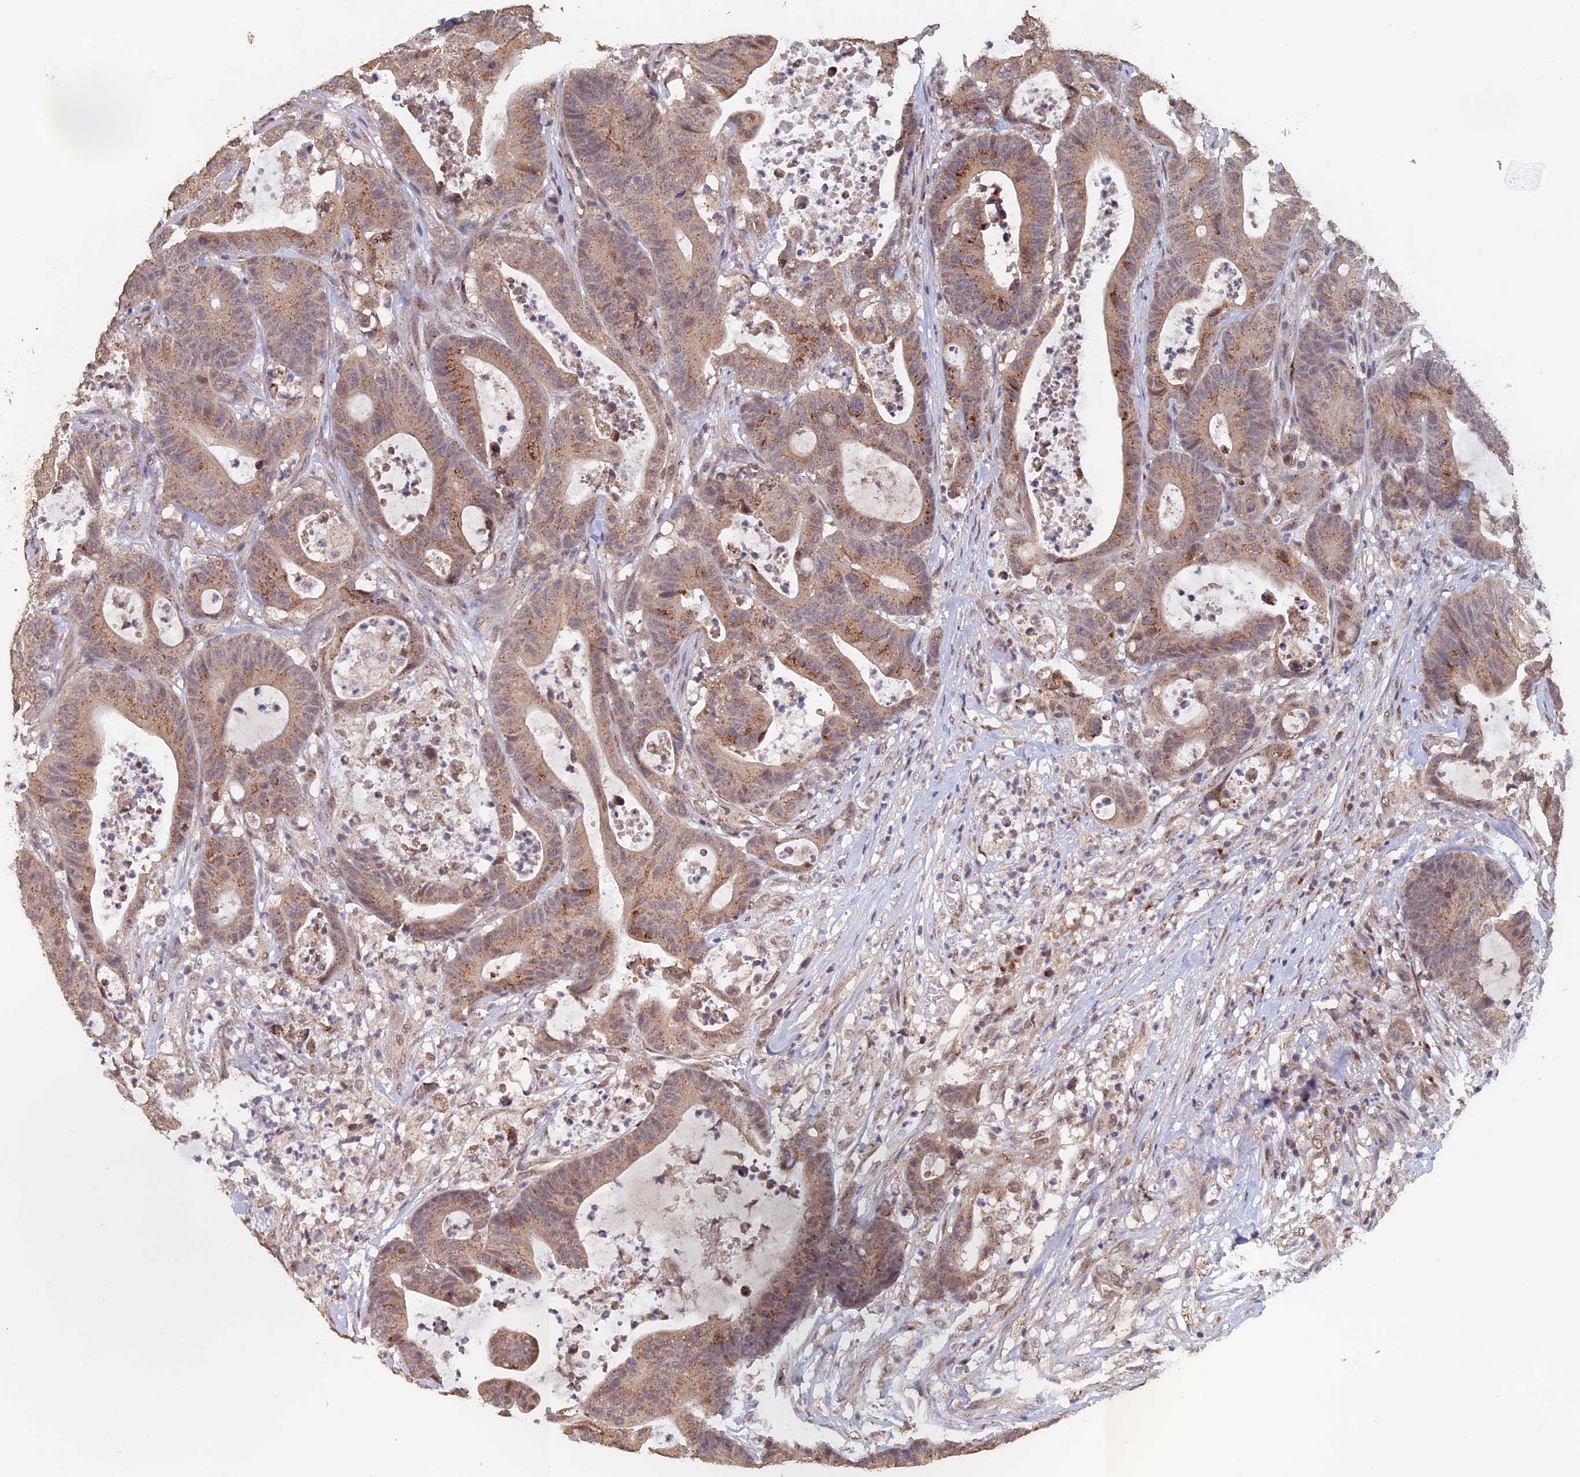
{"staining": {"intensity": "moderate", "quantity": ">75%", "location": "cytoplasmic/membranous"}, "tissue": "colorectal cancer", "cell_type": "Tumor cells", "image_type": "cancer", "snomed": [{"axis": "morphology", "description": "Adenocarcinoma, NOS"}, {"axis": "topography", "description": "Colon"}], "caption": "The histopathology image shows immunohistochemical staining of colorectal cancer. There is moderate cytoplasmic/membranous staining is seen in about >75% of tumor cells. The staining is performed using DAB brown chromogen to label protein expression. The nuclei are counter-stained blue using hematoxylin.", "gene": "PIGQ", "patient": {"sex": "female", "age": 84}}